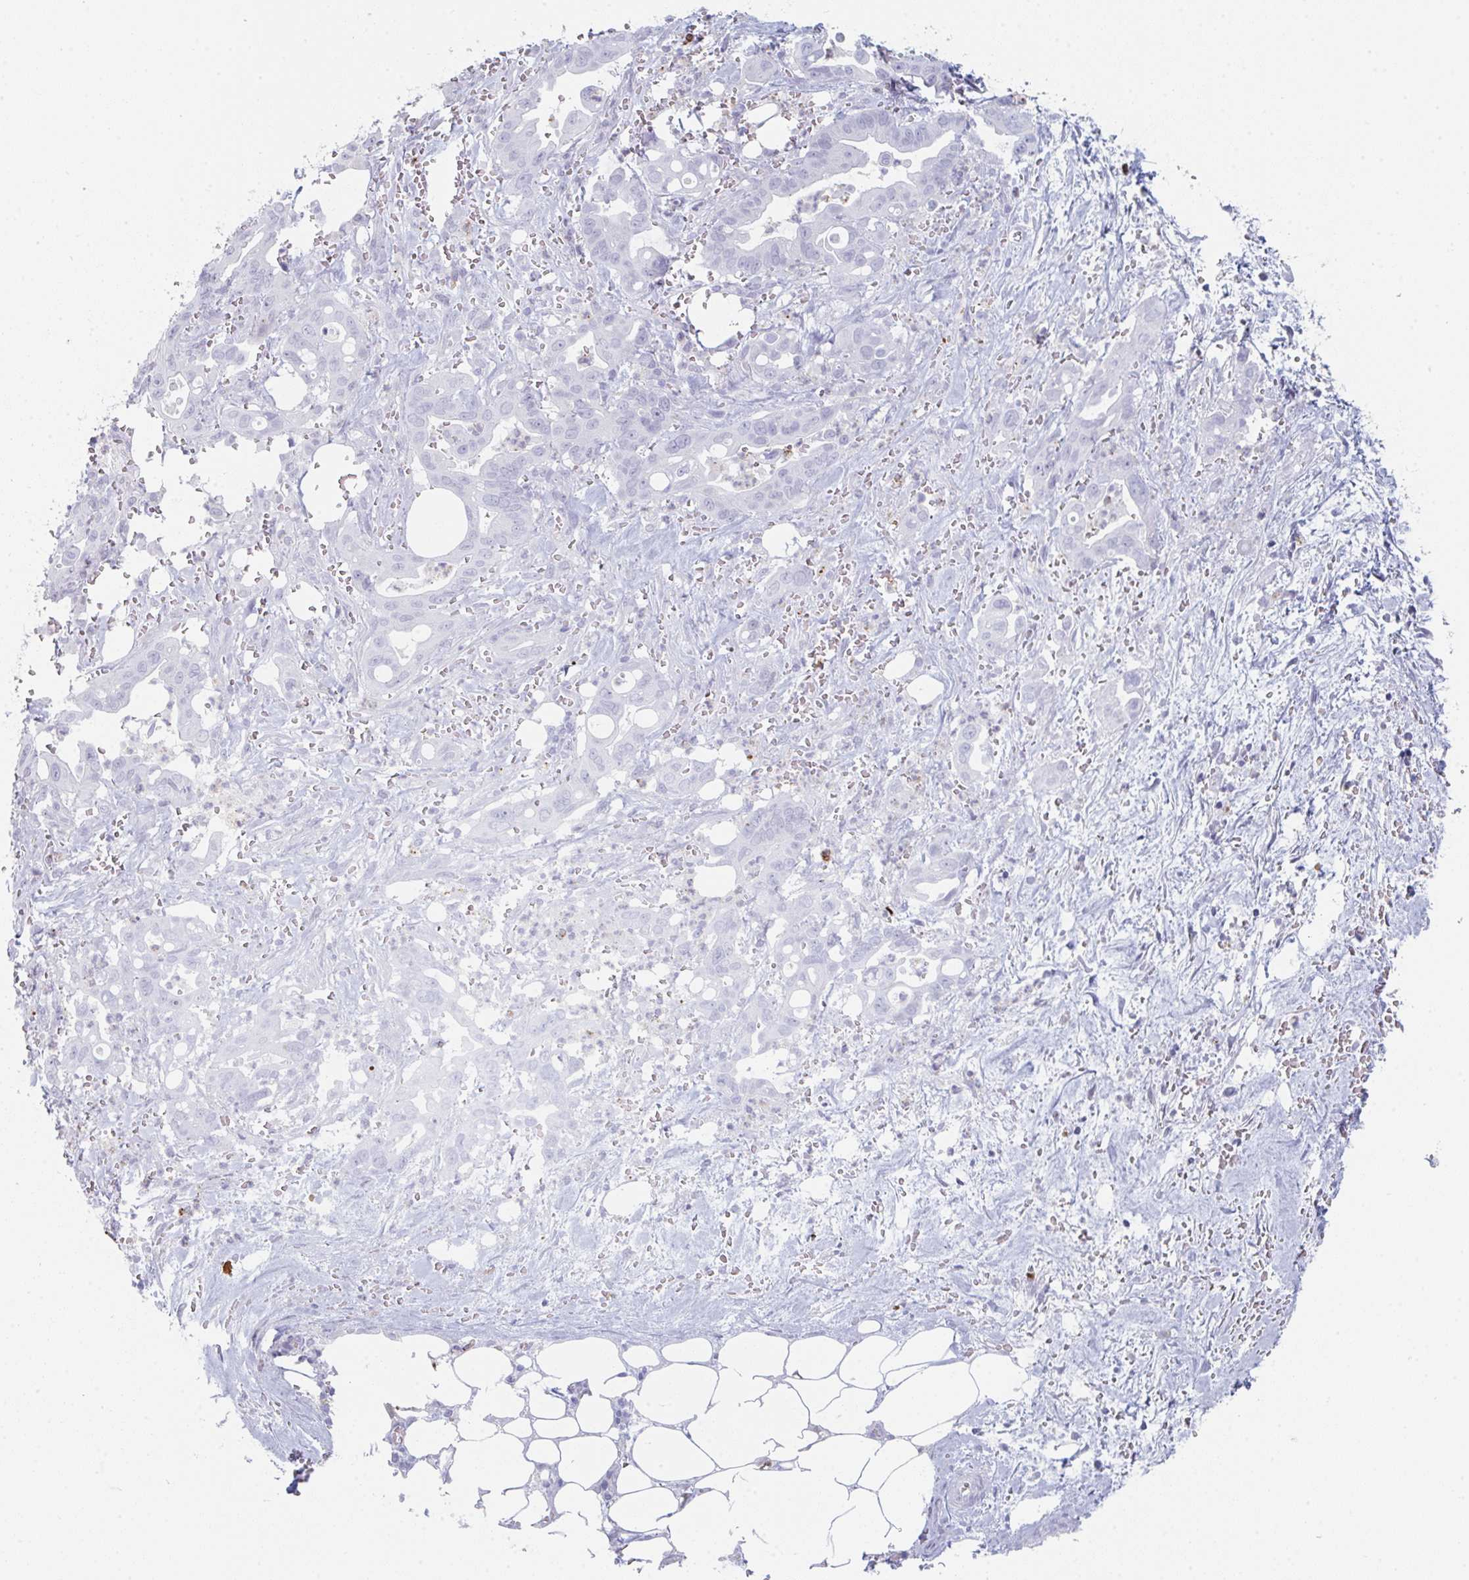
{"staining": {"intensity": "negative", "quantity": "none", "location": "none"}, "tissue": "pancreatic cancer", "cell_type": "Tumor cells", "image_type": "cancer", "snomed": [{"axis": "morphology", "description": "Adenocarcinoma, NOS"}, {"axis": "topography", "description": "Pancreas"}], "caption": "This is a image of immunohistochemistry staining of pancreatic cancer (adenocarcinoma), which shows no staining in tumor cells.", "gene": "RUBCN", "patient": {"sex": "male", "age": 61}}